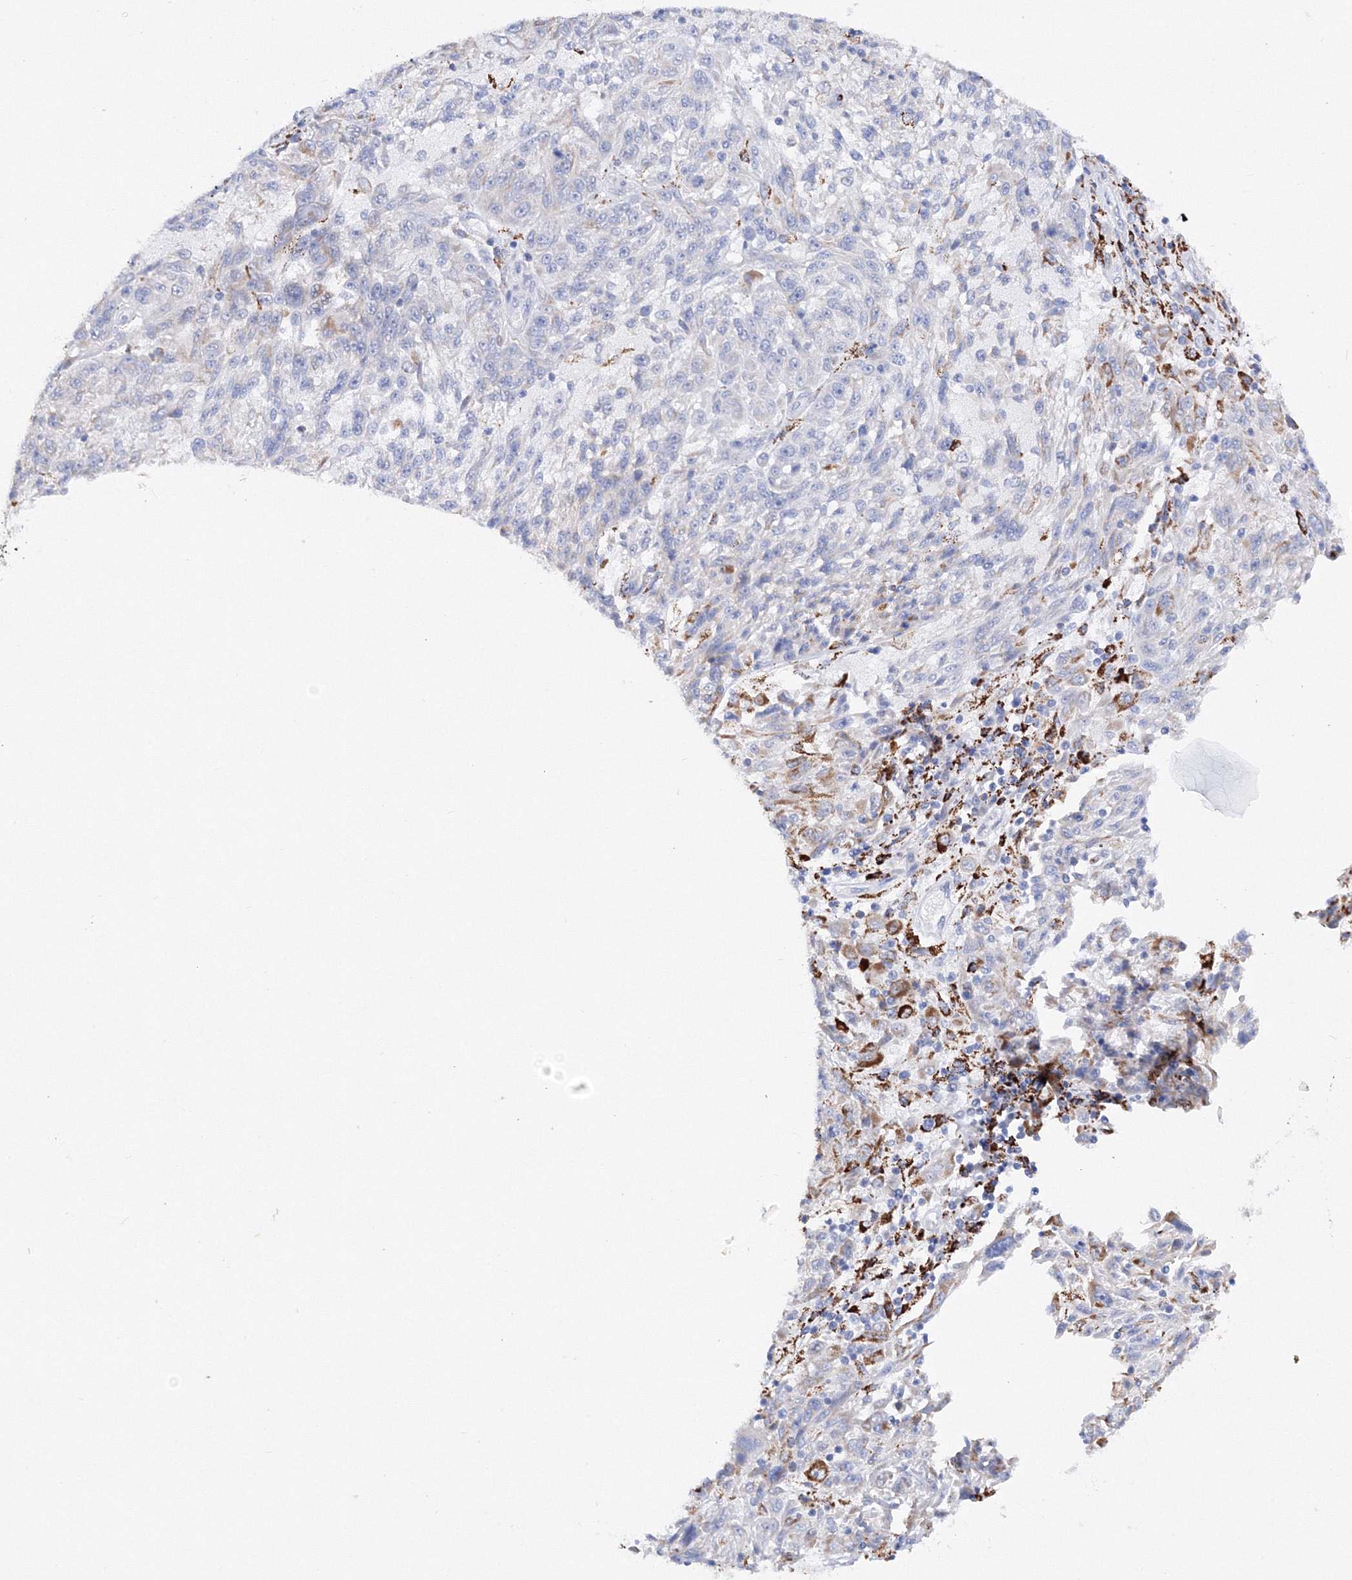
{"staining": {"intensity": "negative", "quantity": "none", "location": "none"}, "tissue": "melanoma", "cell_type": "Tumor cells", "image_type": "cancer", "snomed": [{"axis": "morphology", "description": "Malignant melanoma, NOS"}, {"axis": "topography", "description": "Skin"}], "caption": "Immunohistochemistry (IHC) histopathology image of malignant melanoma stained for a protein (brown), which demonstrates no expression in tumor cells.", "gene": "MERTK", "patient": {"sex": "male", "age": 53}}